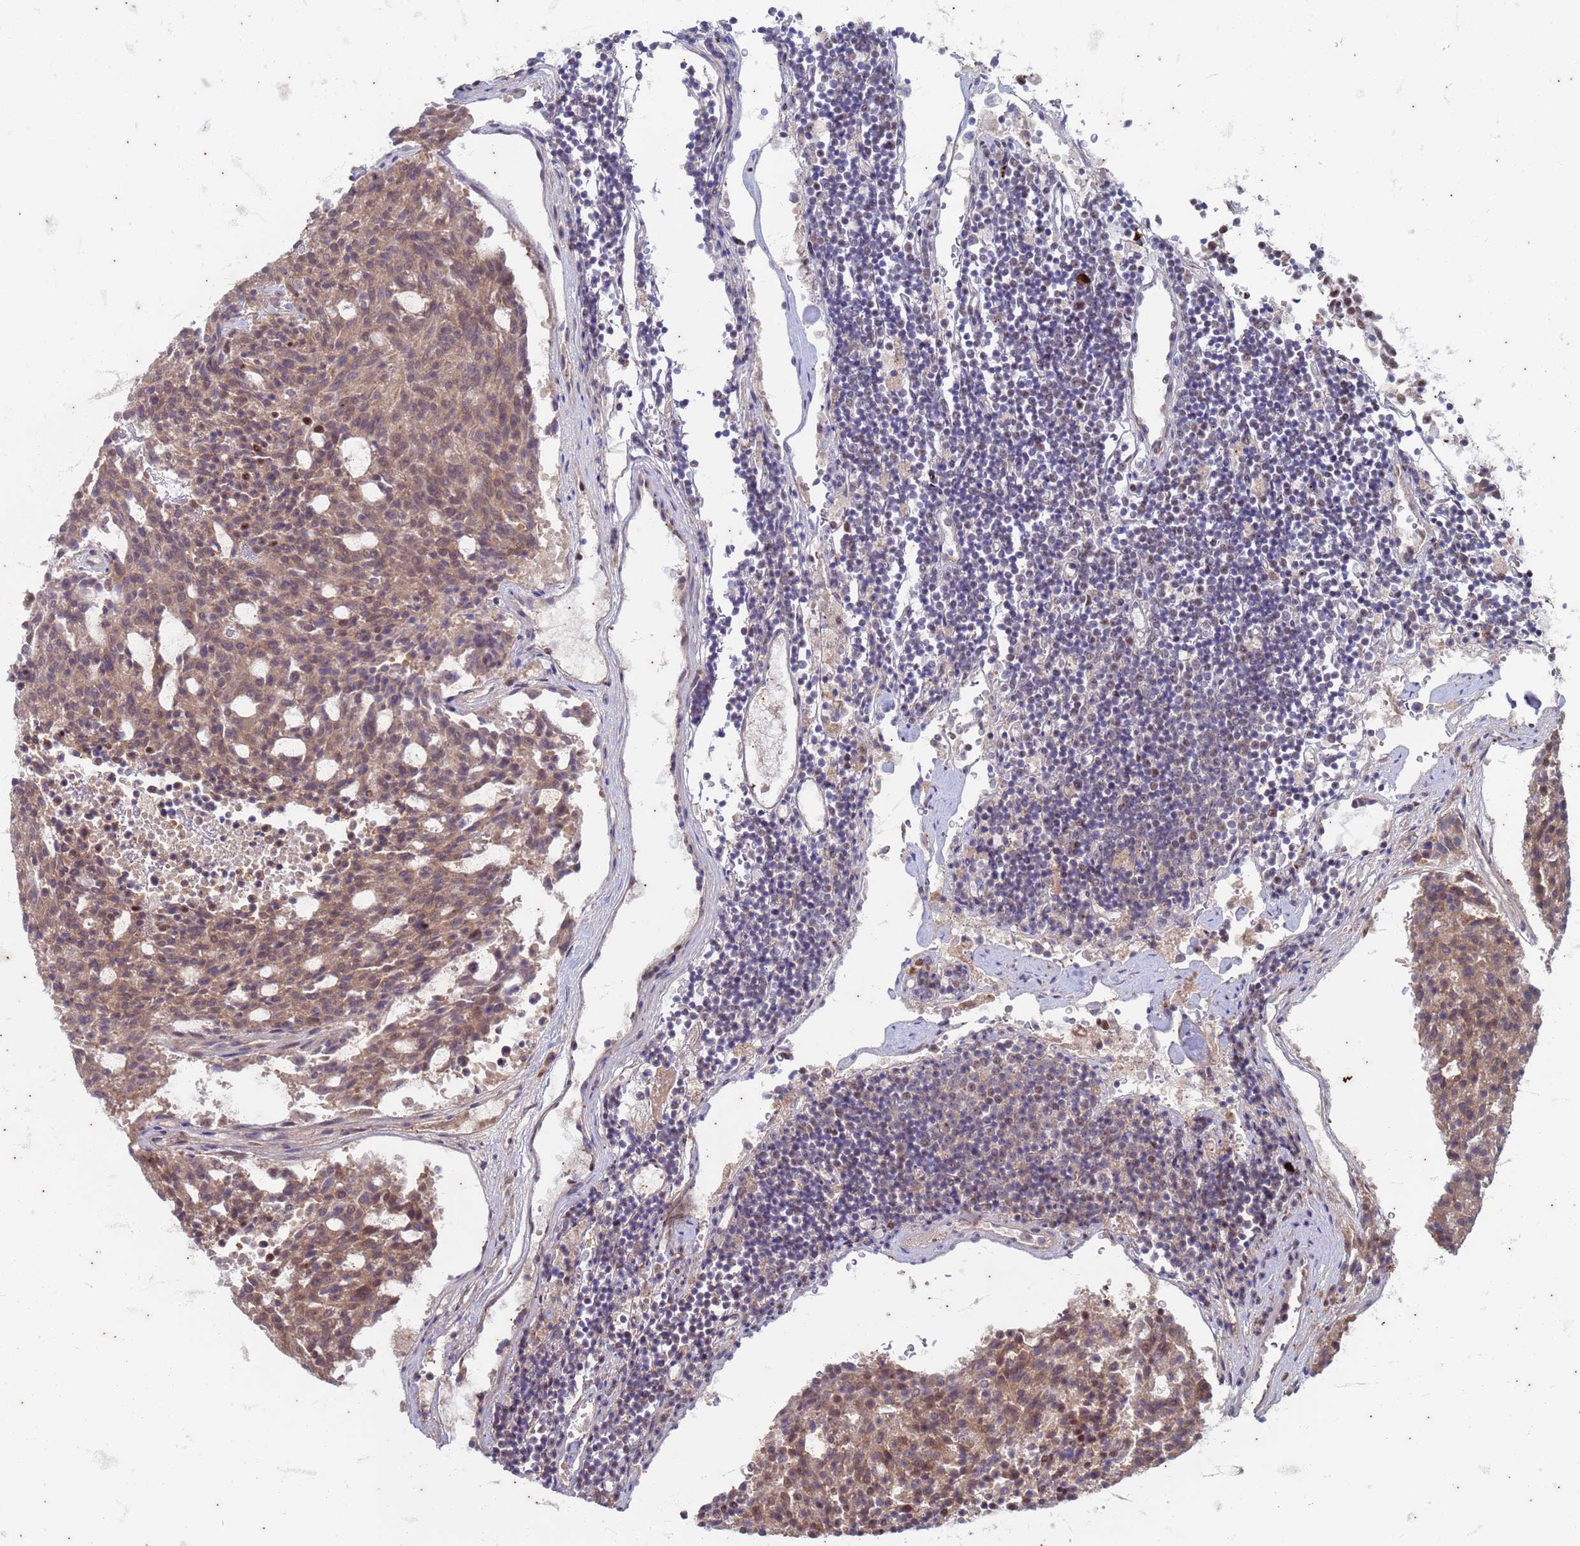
{"staining": {"intensity": "moderate", "quantity": ">75%", "location": "cytoplasmic/membranous,nuclear"}, "tissue": "carcinoid", "cell_type": "Tumor cells", "image_type": "cancer", "snomed": [{"axis": "morphology", "description": "Carcinoid, malignant, NOS"}, {"axis": "topography", "description": "Pancreas"}], "caption": "Protein staining of malignant carcinoid tissue exhibits moderate cytoplasmic/membranous and nuclear expression in approximately >75% of tumor cells.", "gene": "TRMT6", "patient": {"sex": "female", "age": 54}}